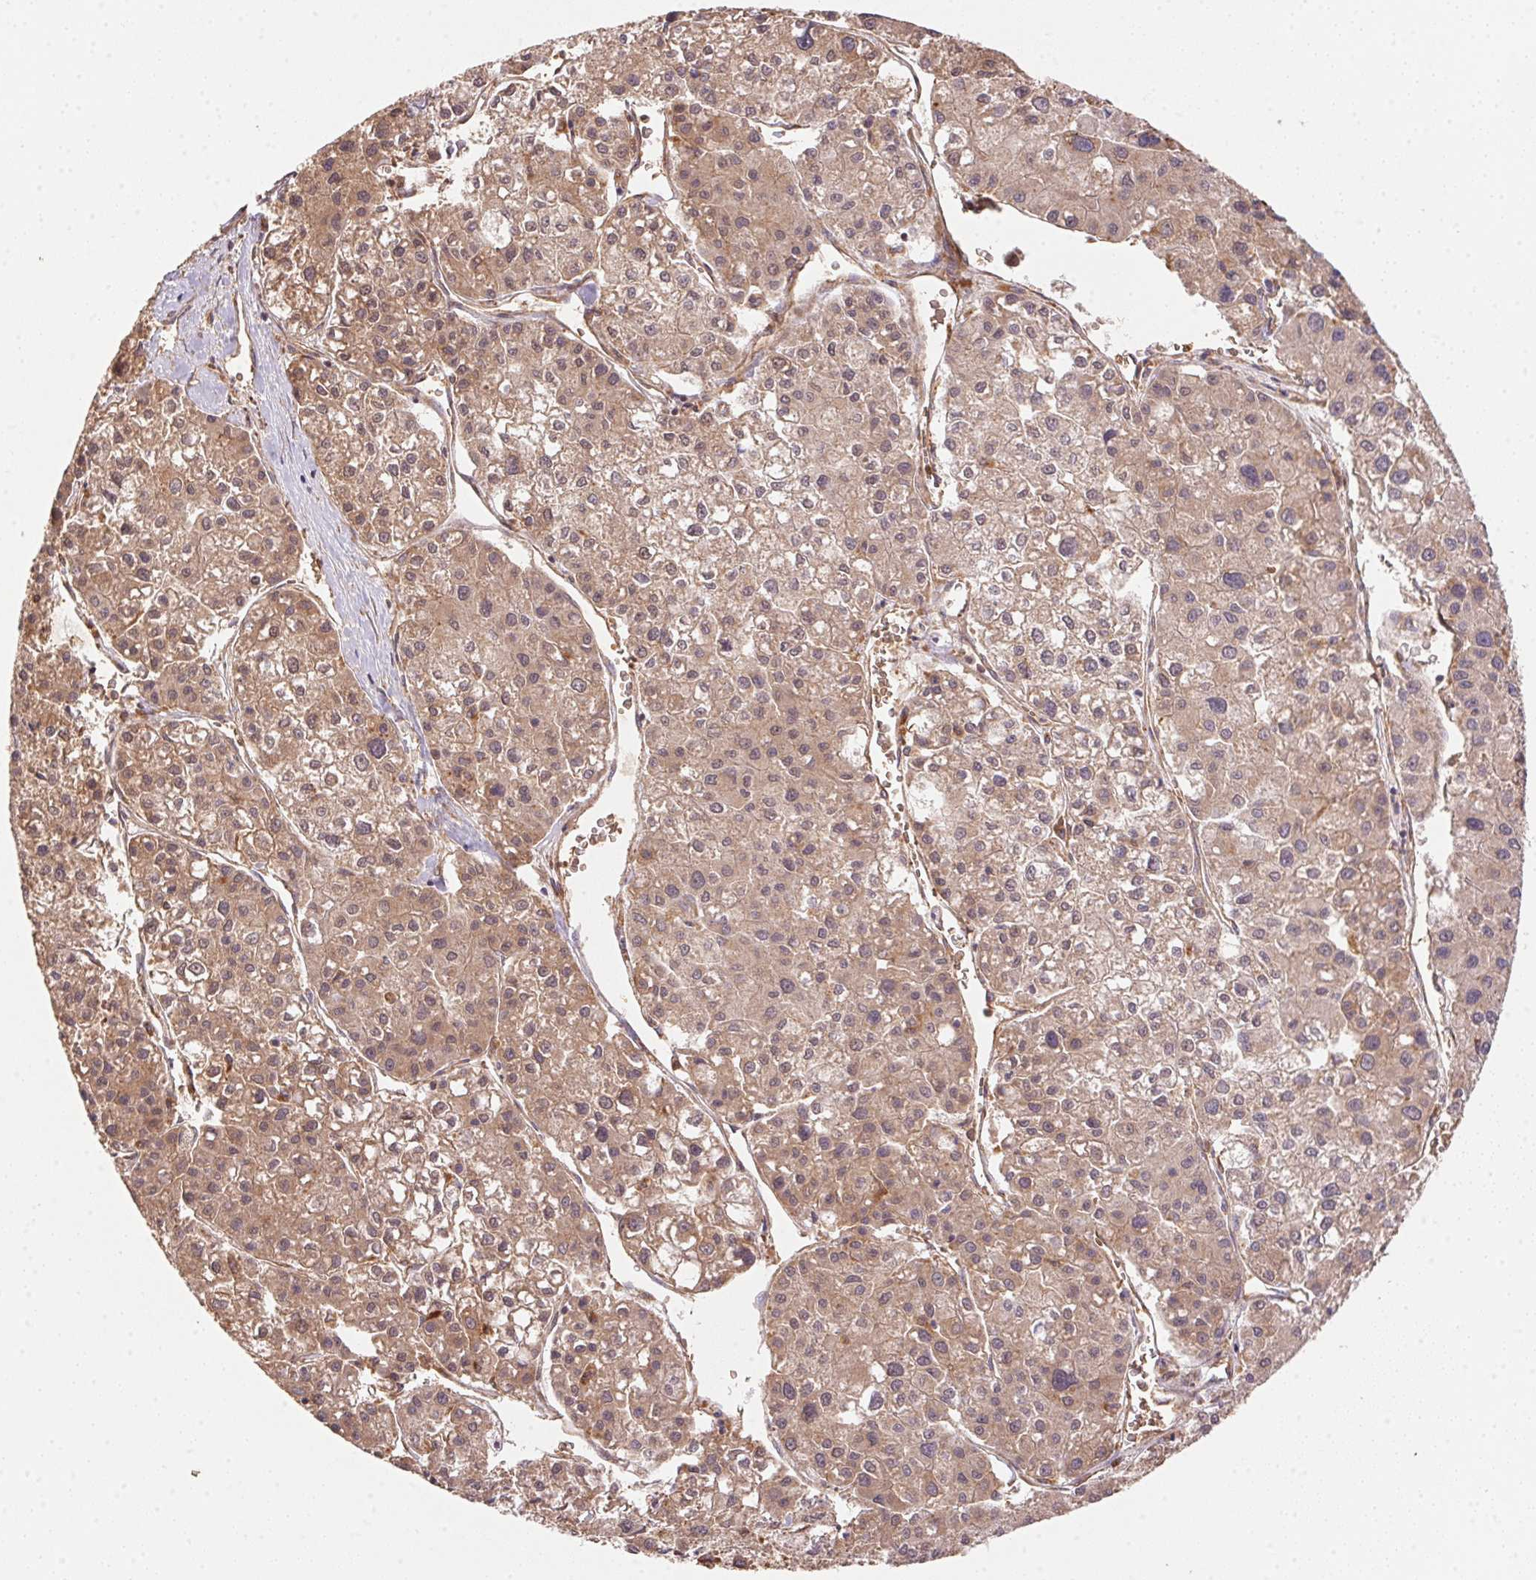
{"staining": {"intensity": "weak", "quantity": ">75%", "location": "cytoplasmic/membranous"}, "tissue": "liver cancer", "cell_type": "Tumor cells", "image_type": "cancer", "snomed": [{"axis": "morphology", "description": "Carcinoma, Hepatocellular, NOS"}, {"axis": "topography", "description": "Liver"}], "caption": "Immunohistochemical staining of human liver cancer exhibits low levels of weak cytoplasmic/membranous protein positivity in about >75% of tumor cells.", "gene": "USE1", "patient": {"sex": "male", "age": 73}}